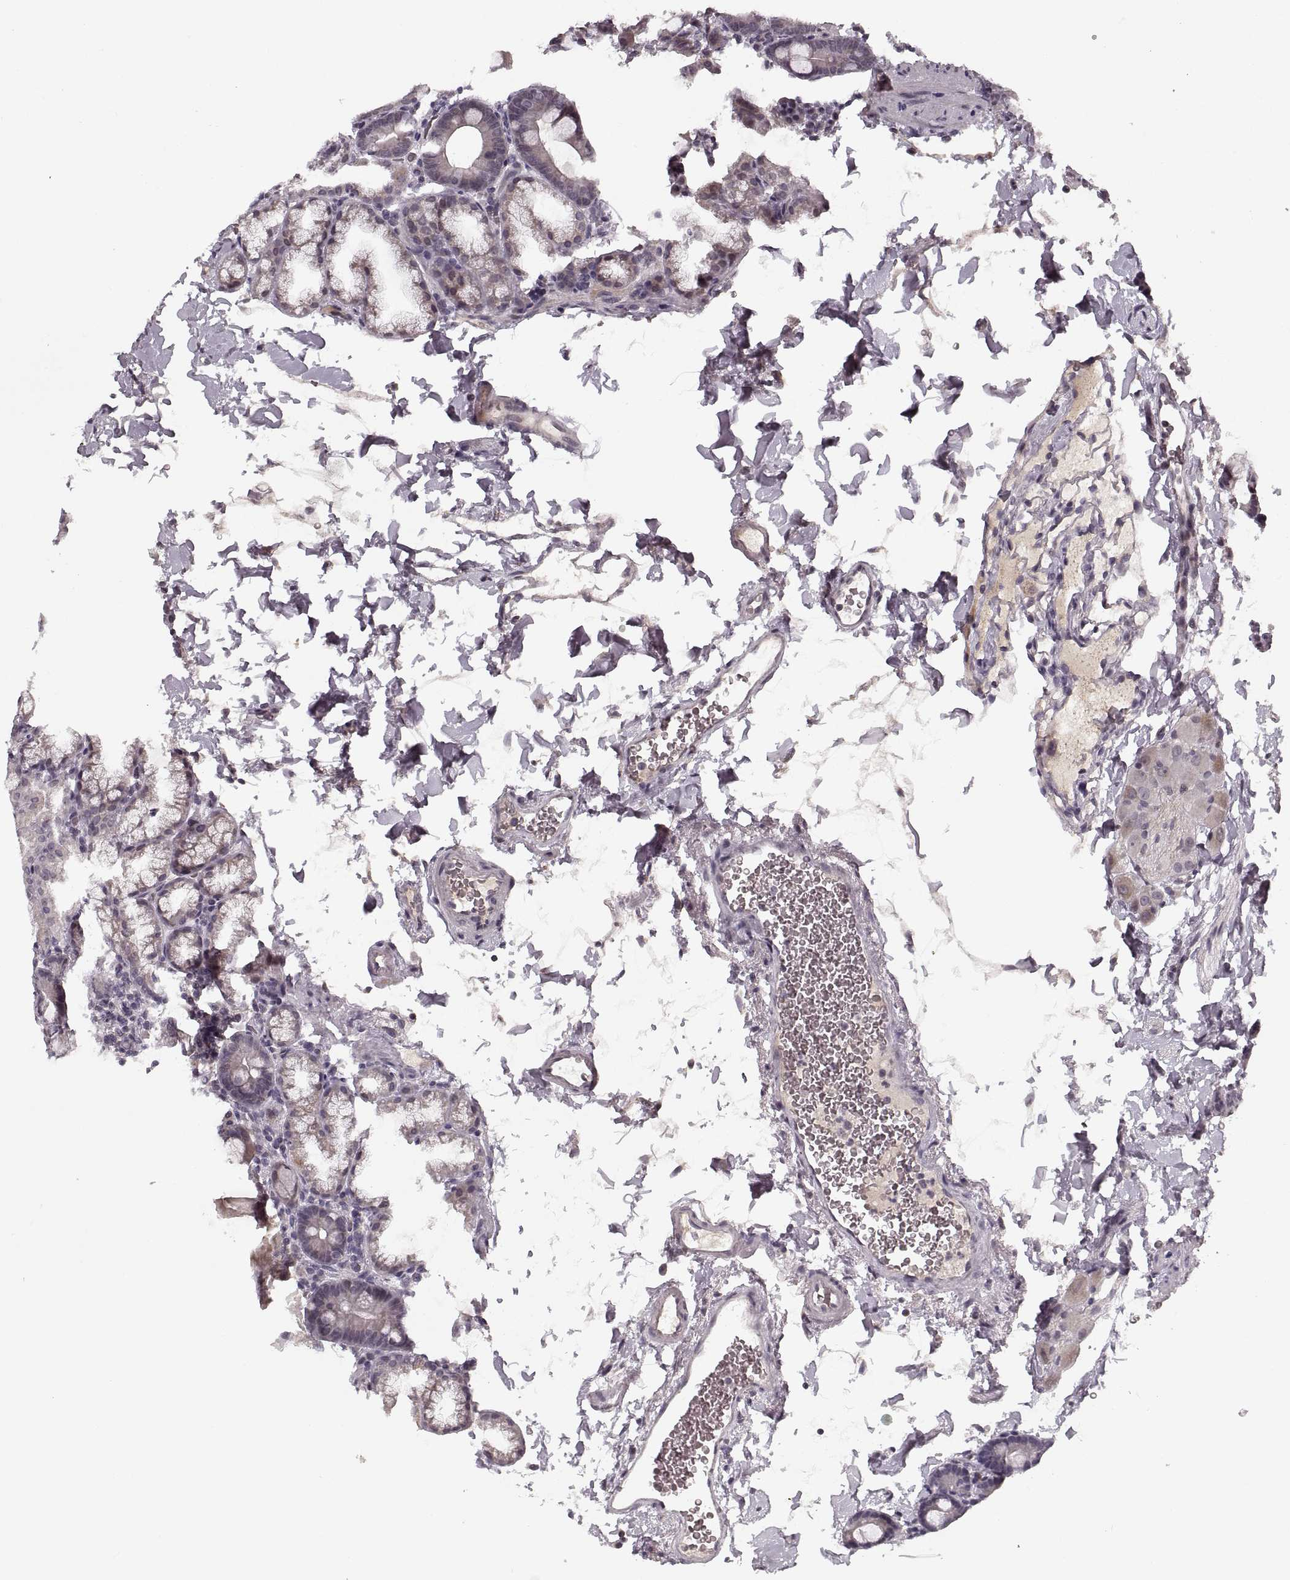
{"staining": {"intensity": "negative", "quantity": "none", "location": "none"}, "tissue": "duodenum", "cell_type": "Glandular cells", "image_type": "normal", "snomed": [{"axis": "morphology", "description": "Normal tissue, NOS"}, {"axis": "topography", "description": "Duodenum"}], "caption": "Immunohistochemical staining of unremarkable duodenum reveals no significant staining in glandular cells.", "gene": "ASIC3", "patient": {"sex": "male", "age": 59}}